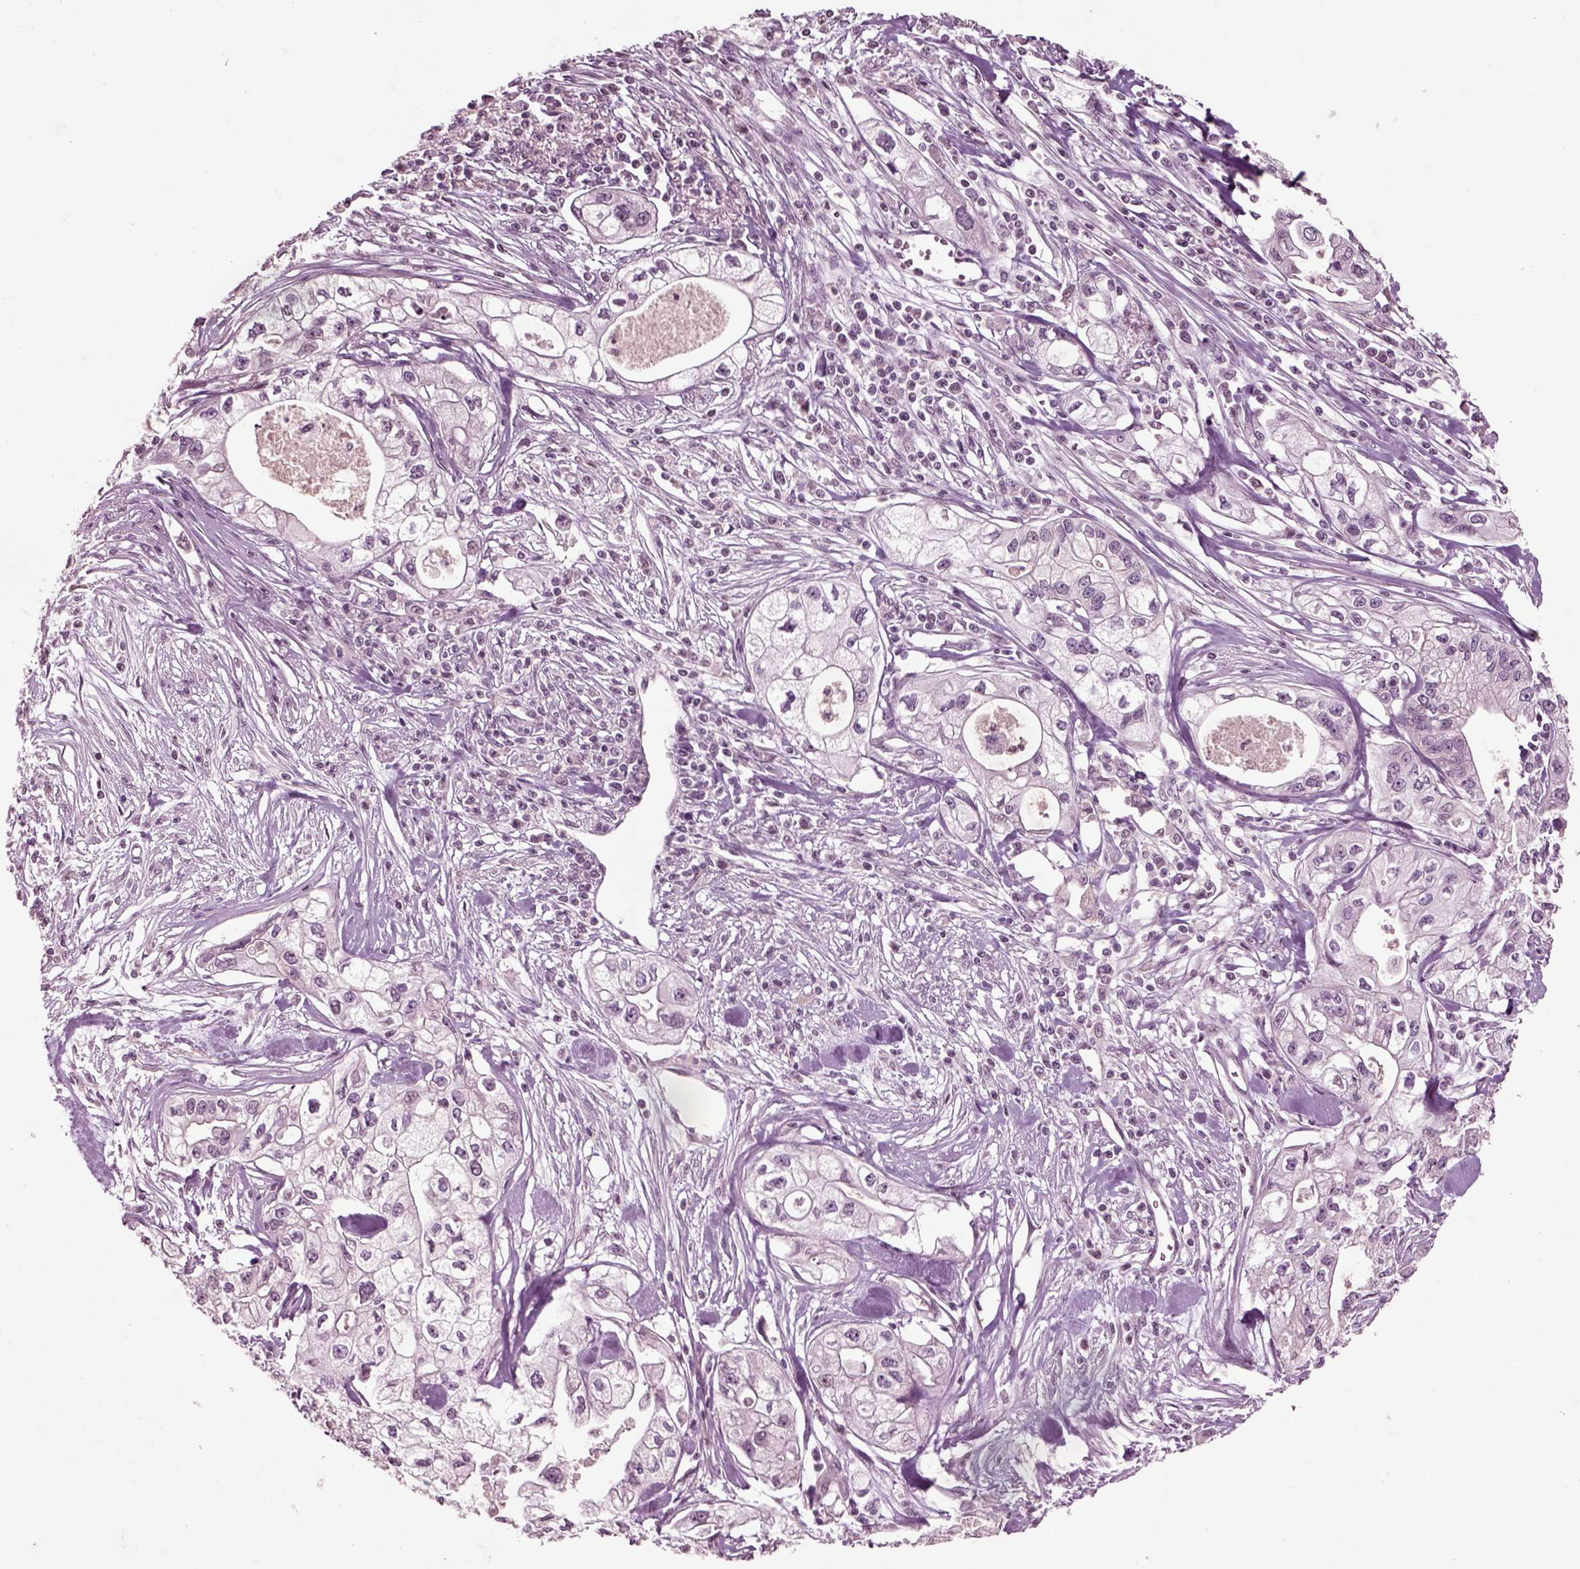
{"staining": {"intensity": "negative", "quantity": "none", "location": "none"}, "tissue": "pancreatic cancer", "cell_type": "Tumor cells", "image_type": "cancer", "snomed": [{"axis": "morphology", "description": "Adenocarcinoma, NOS"}, {"axis": "topography", "description": "Pancreas"}], "caption": "This is an immunohistochemistry (IHC) histopathology image of human pancreatic adenocarcinoma. There is no positivity in tumor cells.", "gene": "CHGB", "patient": {"sex": "male", "age": 70}}